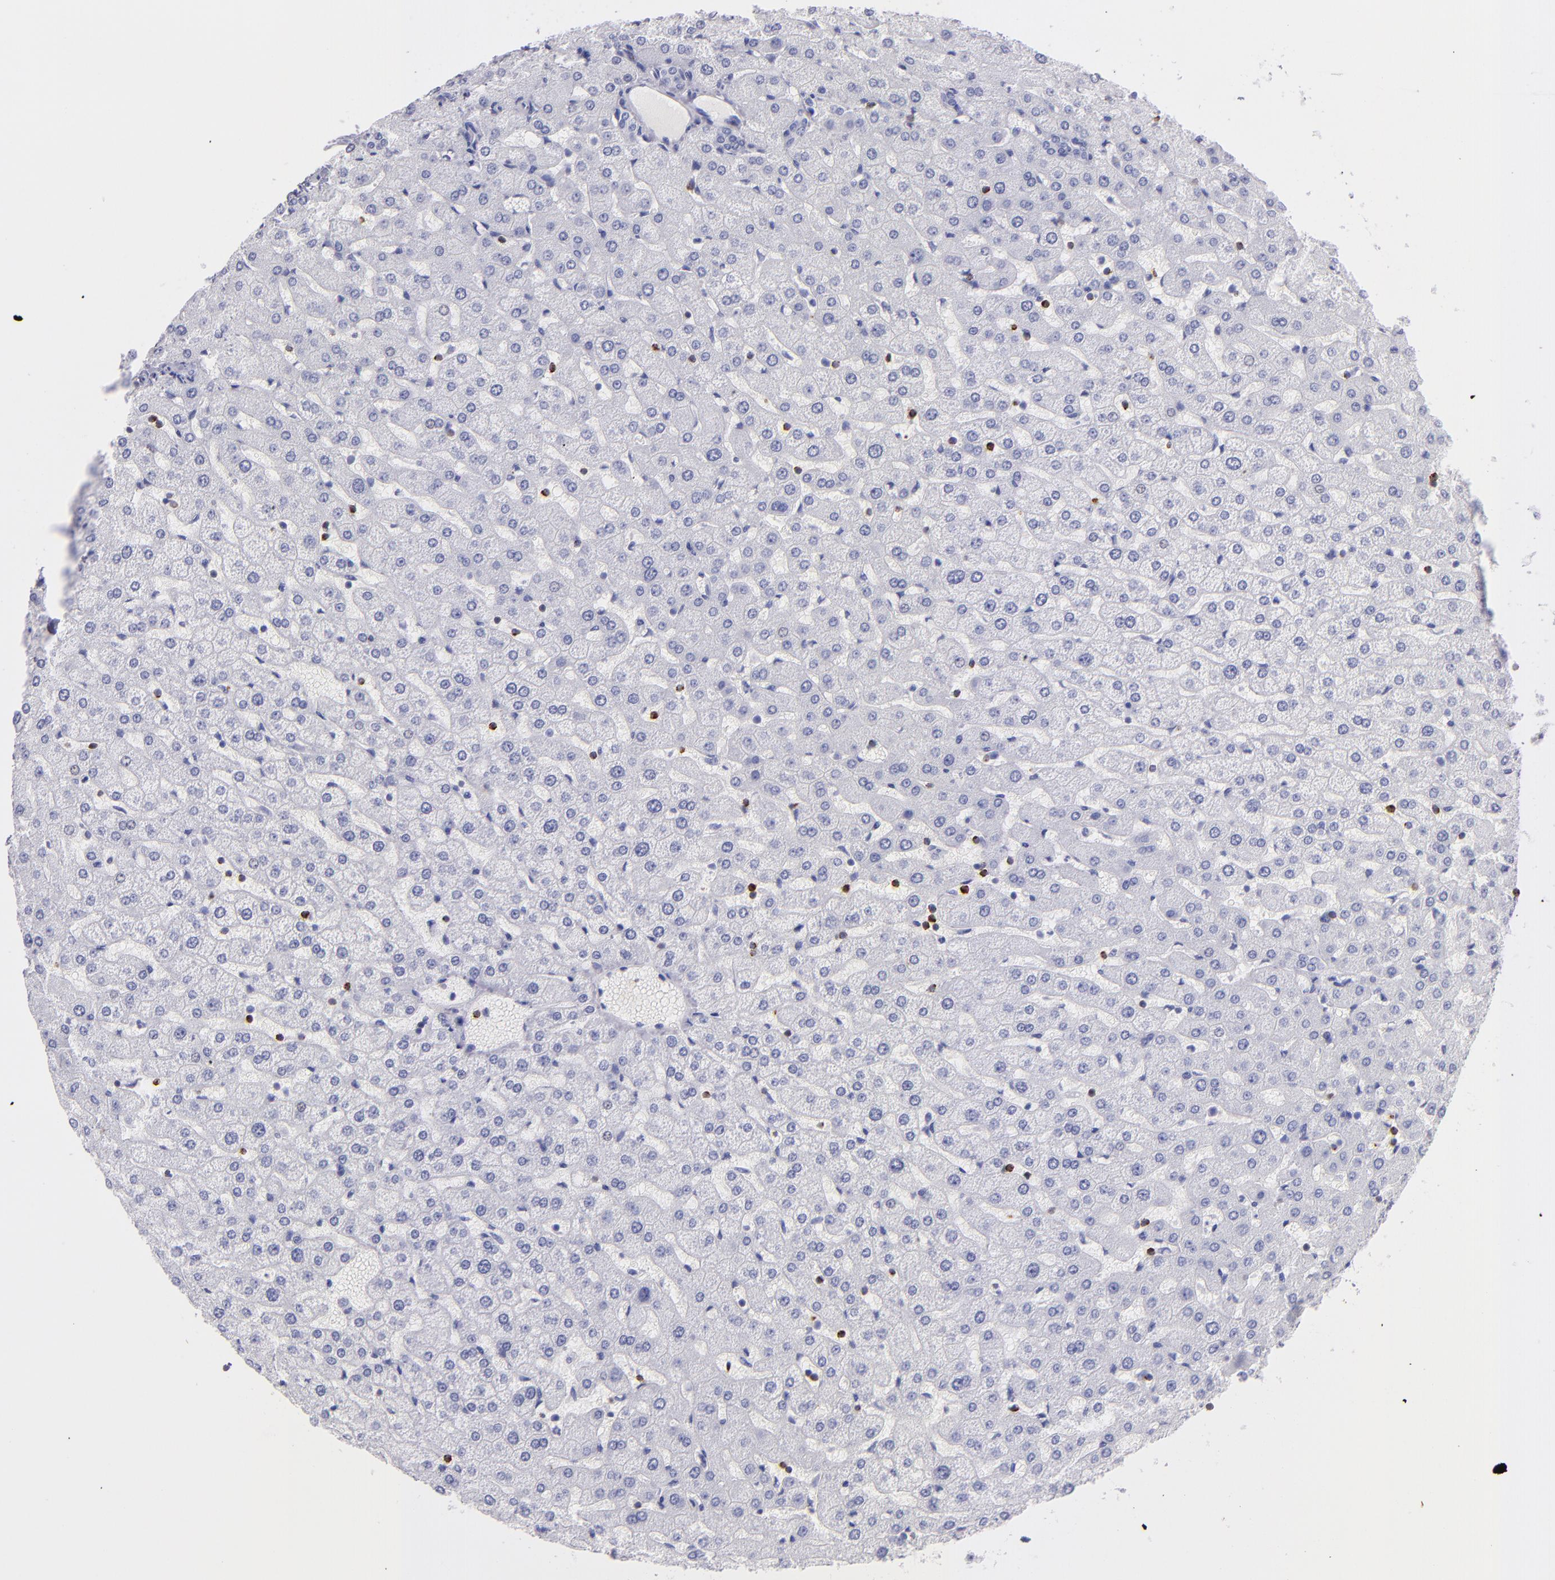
{"staining": {"intensity": "negative", "quantity": "none", "location": "none"}, "tissue": "liver", "cell_type": "Cholangiocytes", "image_type": "normal", "snomed": [{"axis": "morphology", "description": "Normal tissue, NOS"}, {"axis": "morphology", "description": "Fibrosis, NOS"}, {"axis": "topography", "description": "Liver"}], "caption": "DAB immunohistochemical staining of normal liver displays no significant expression in cholangiocytes.", "gene": "PRF1", "patient": {"sex": "female", "age": 29}}